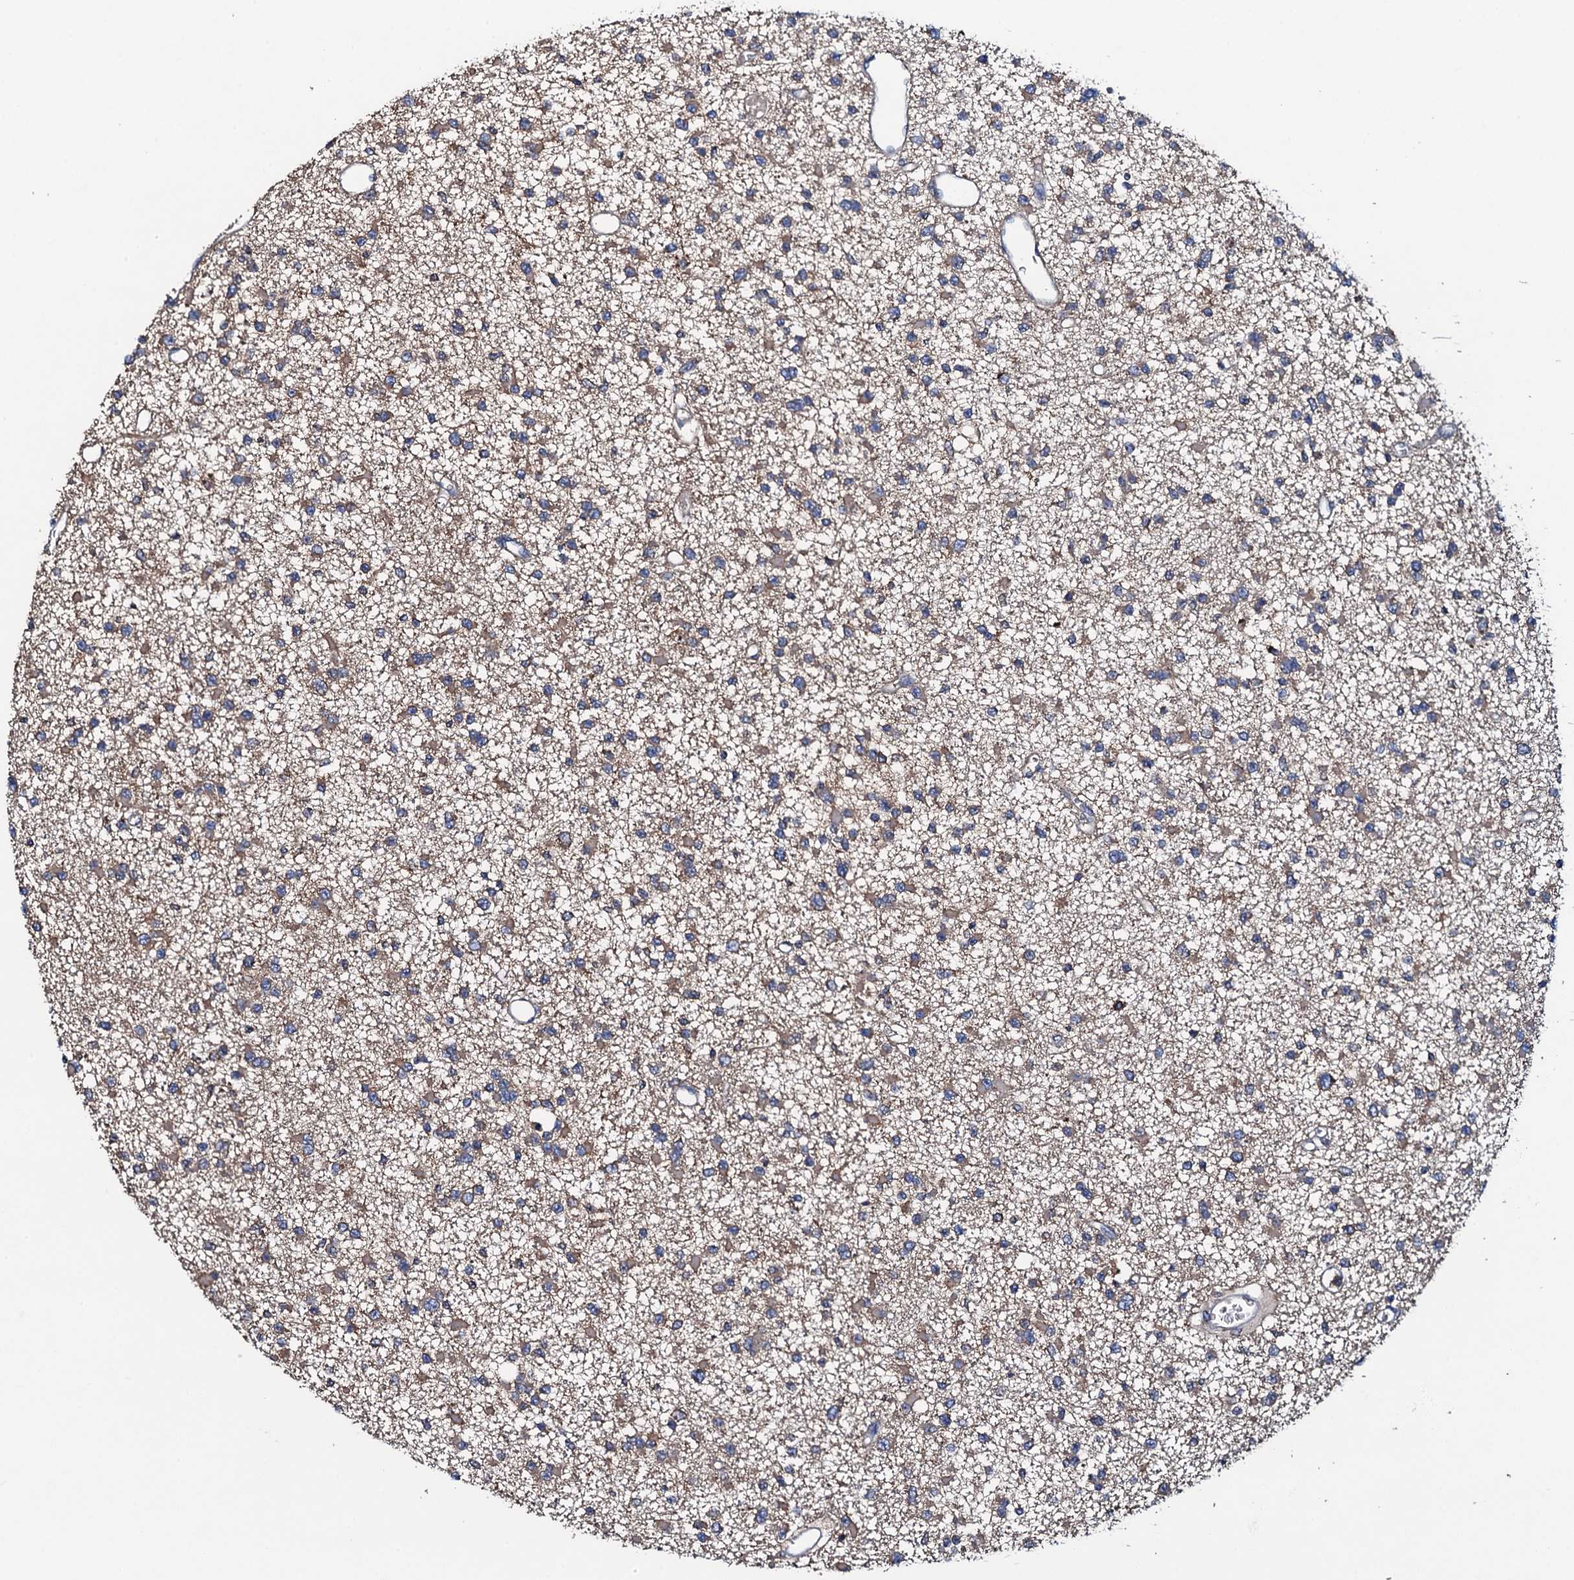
{"staining": {"intensity": "weak", "quantity": "<25%", "location": "cytoplasmic/membranous"}, "tissue": "glioma", "cell_type": "Tumor cells", "image_type": "cancer", "snomed": [{"axis": "morphology", "description": "Glioma, malignant, Low grade"}, {"axis": "topography", "description": "Brain"}], "caption": "The photomicrograph displays no significant positivity in tumor cells of malignant glioma (low-grade).", "gene": "MS4A4E", "patient": {"sex": "female", "age": 22}}